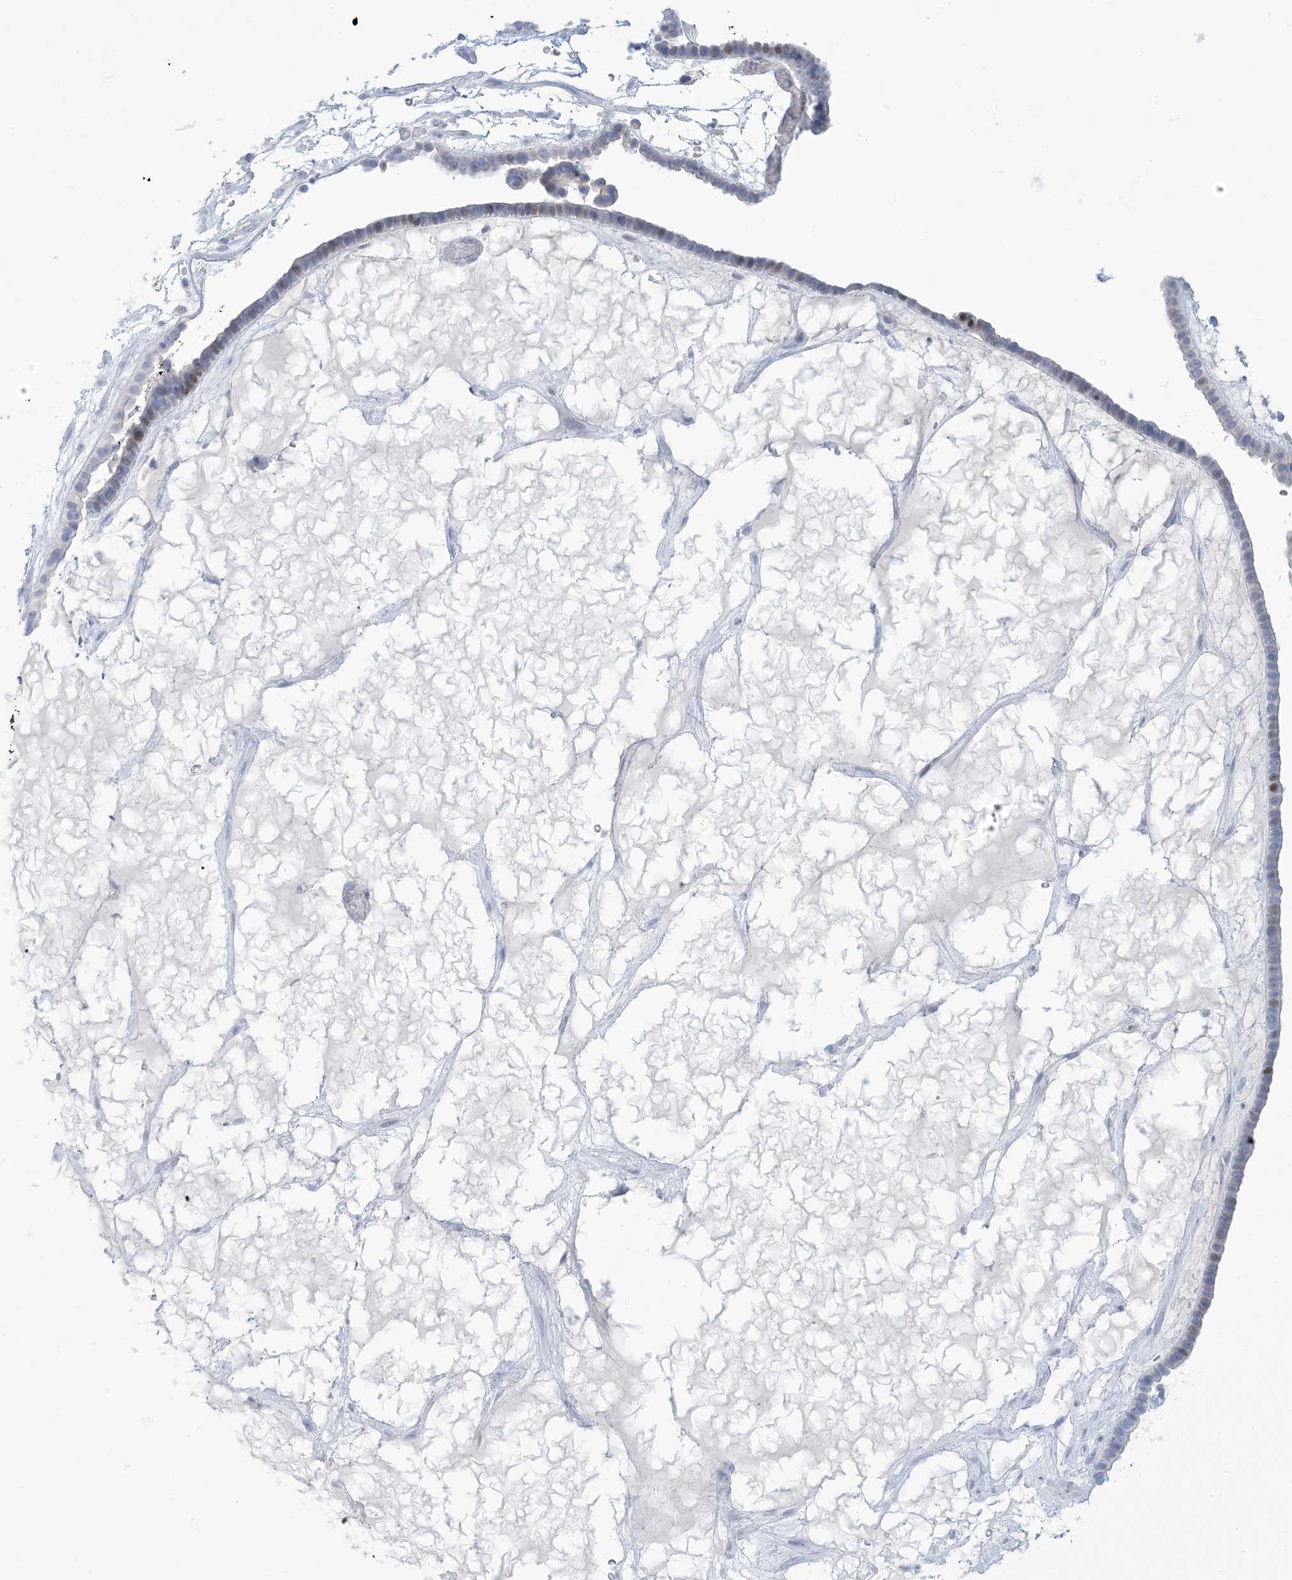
{"staining": {"intensity": "negative", "quantity": "none", "location": "none"}, "tissue": "ovarian cancer", "cell_type": "Tumor cells", "image_type": "cancer", "snomed": [{"axis": "morphology", "description": "Cystadenocarcinoma, serous, NOS"}, {"axis": "topography", "description": "Ovary"}], "caption": "Immunohistochemistry (IHC) image of human ovarian serous cystadenocarcinoma stained for a protein (brown), which reveals no staining in tumor cells.", "gene": "MTHFD2L", "patient": {"sex": "female", "age": 56}}